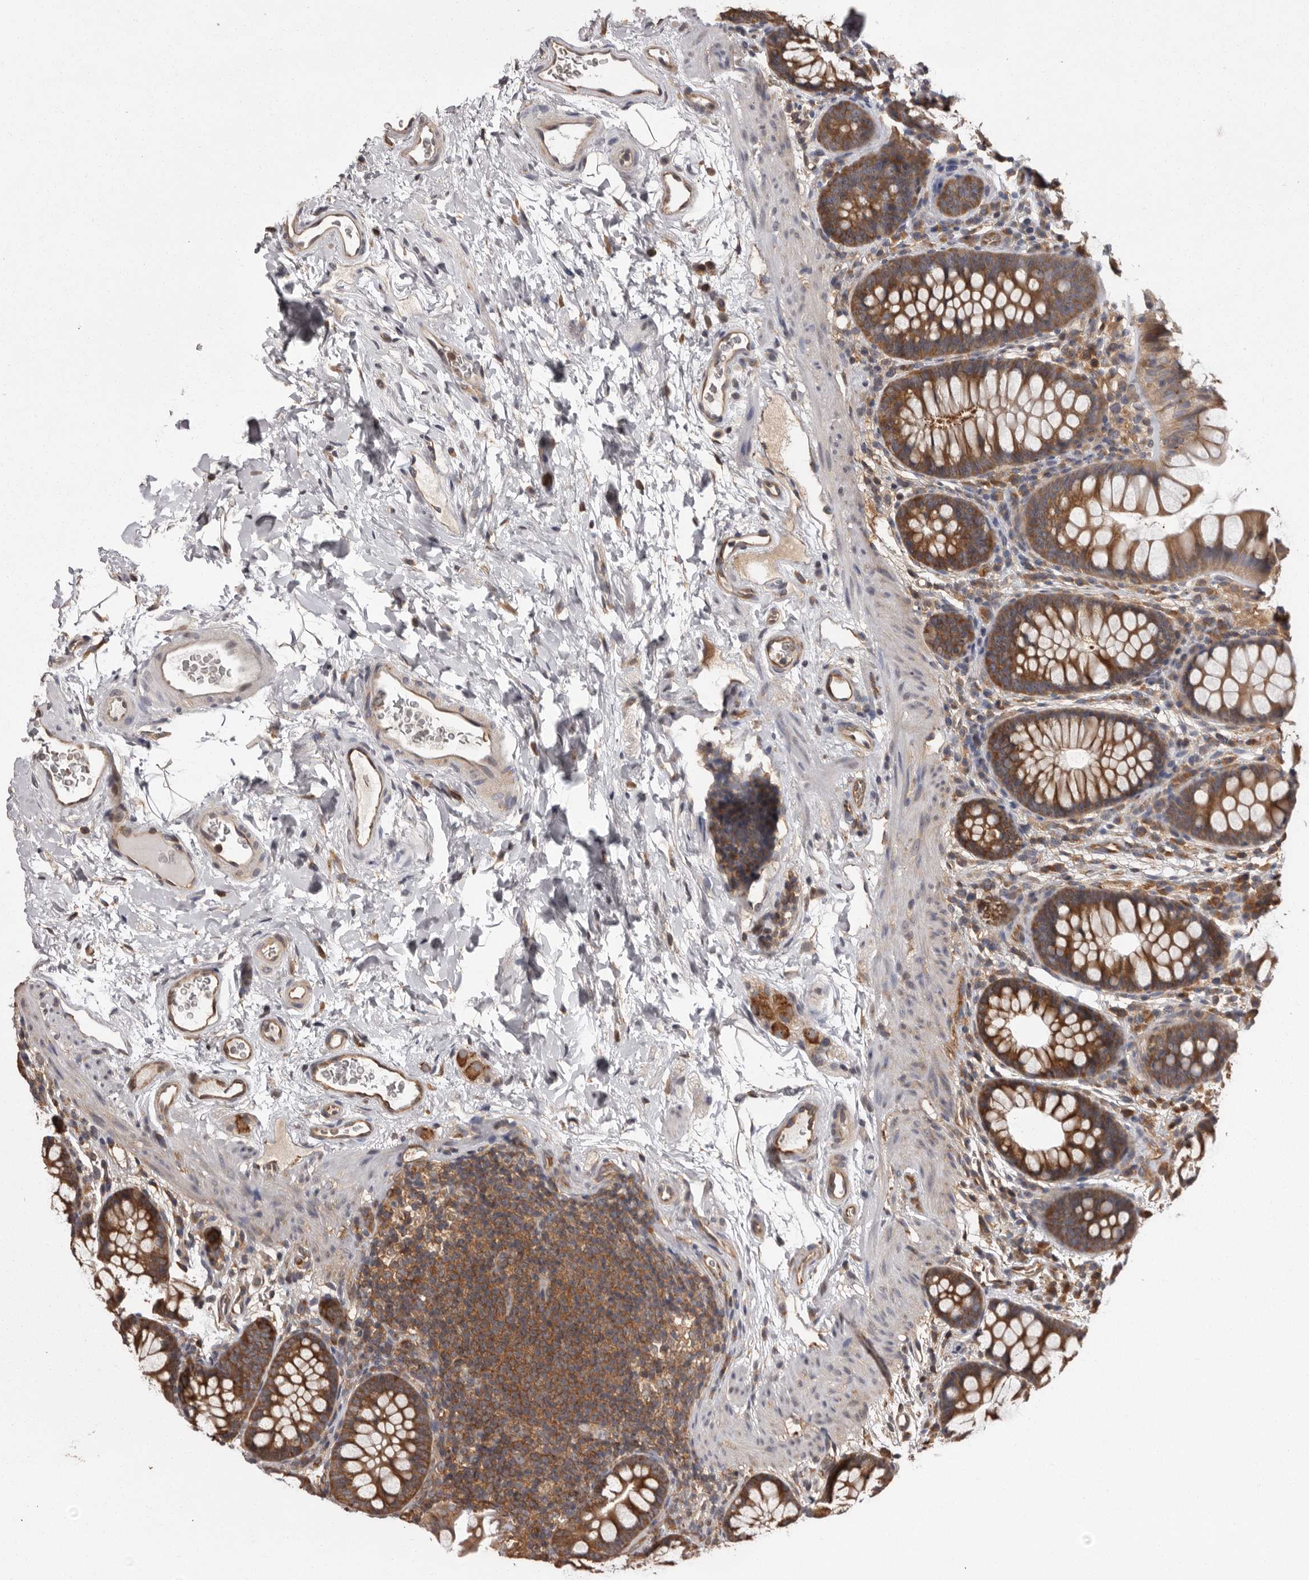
{"staining": {"intensity": "moderate", "quantity": ">75%", "location": "cytoplasmic/membranous"}, "tissue": "colon", "cell_type": "Endothelial cells", "image_type": "normal", "snomed": [{"axis": "morphology", "description": "Normal tissue, NOS"}, {"axis": "topography", "description": "Colon"}], "caption": "Immunohistochemistry (IHC) staining of benign colon, which demonstrates medium levels of moderate cytoplasmic/membranous positivity in approximately >75% of endothelial cells indicating moderate cytoplasmic/membranous protein expression. The staining was performed using DAB (3,3'-diaminobenzidine) (brown) for protein detection and nuclei were counterstained in hematoxylin (blue).", "gene": "DARS1", "patient": {"sex": "female", "age": 62}}